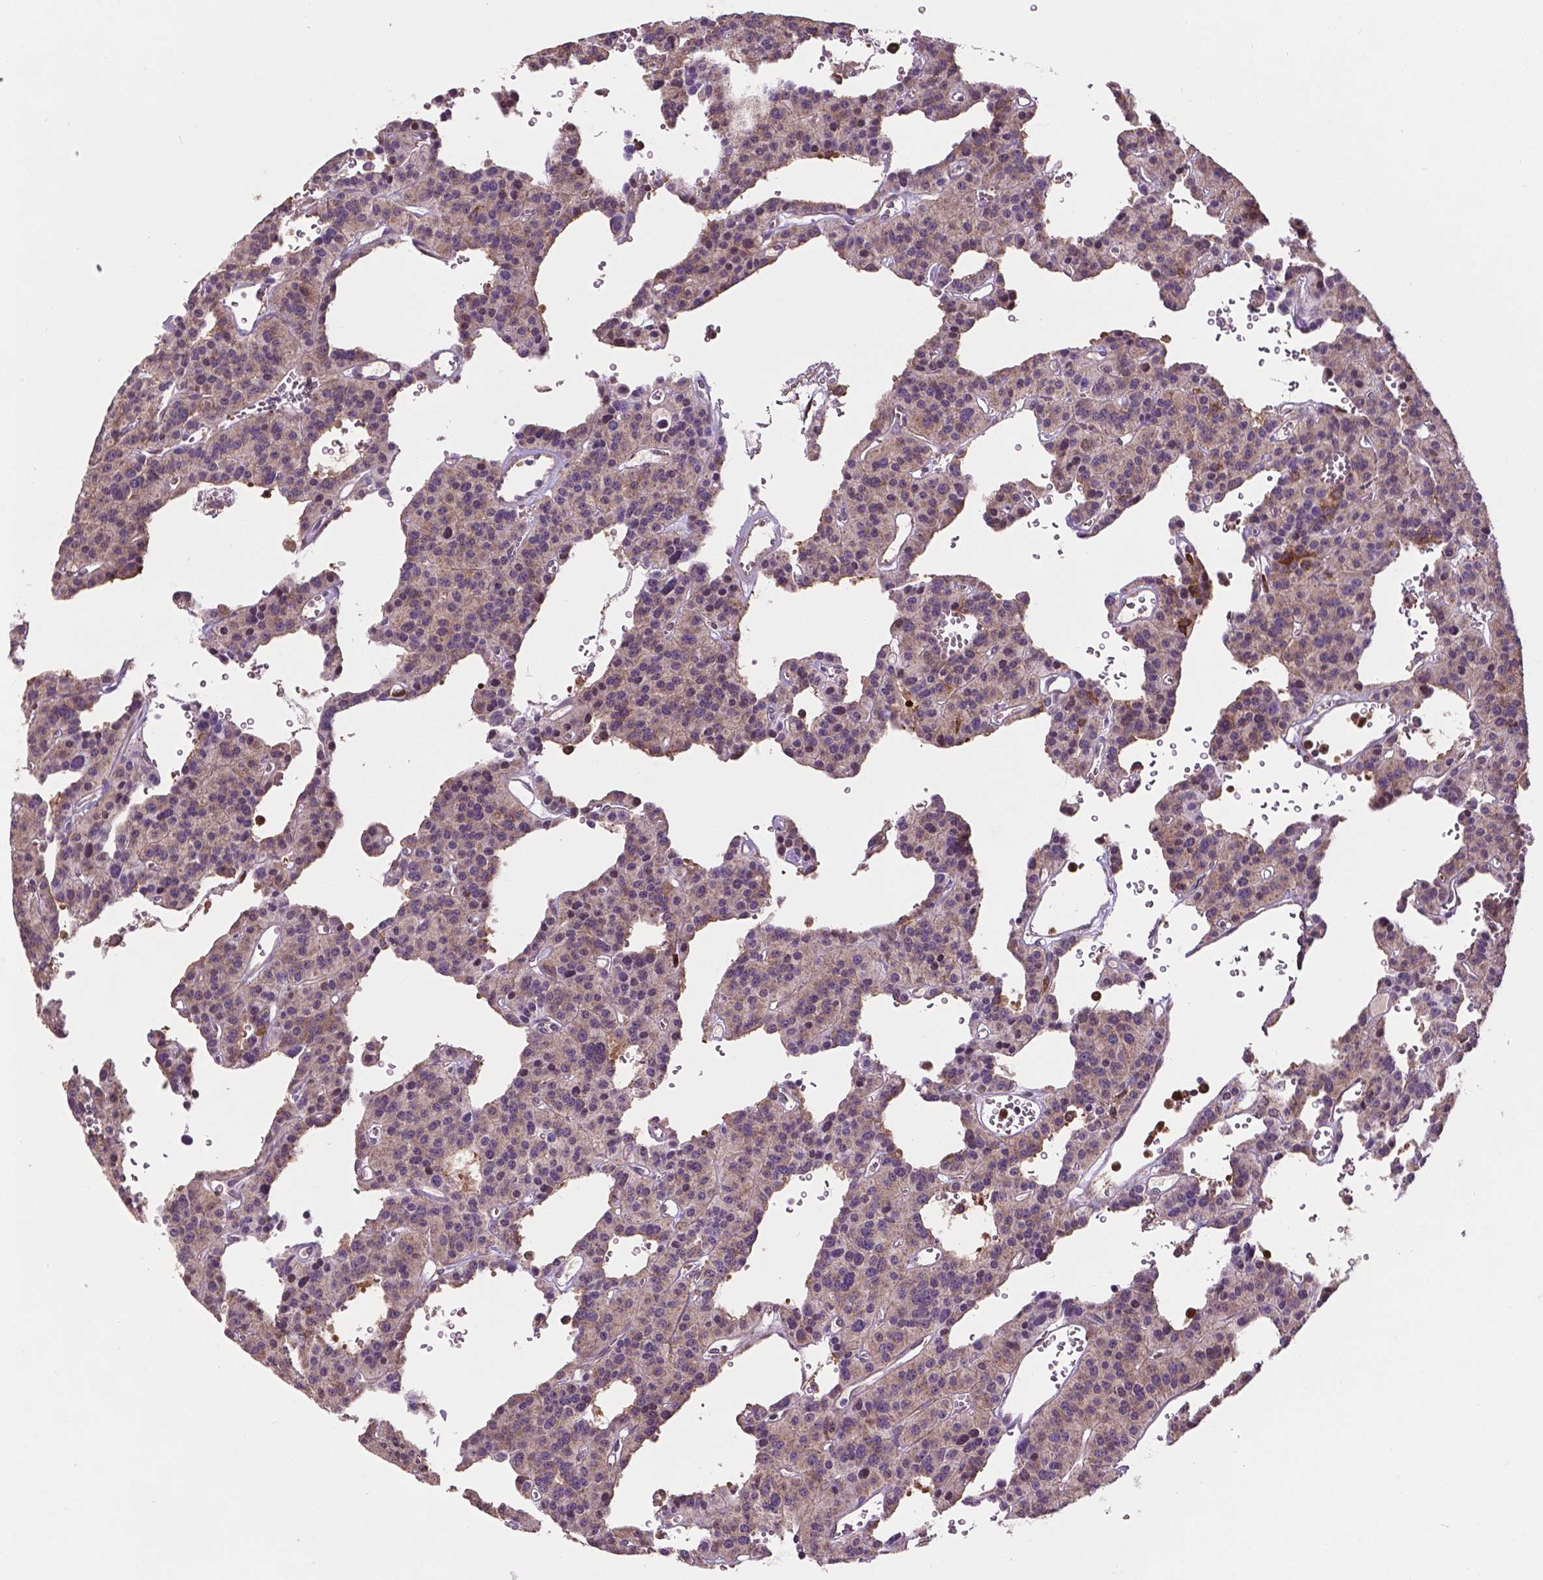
{"staining": {"intensity": "moderate", "quantity": "<25%", "location": "cytoplasmic/membranous"}, "tissue": "carcinoid", "cell_type": "Tumor cells", "image_type": "cancer", "snomed": [{"axis": "morphology", "description": "Carcinoid, malignant, NOS"}, {"axis": "topography", "description": "Lung"}], "caption": "IHC photomicrograph of neoplastic tissue: human carcinoid stained using immunohistochemistry exhibits low levels of moderate protein expression localized specifically in the cytoplasmic/membranous of tumor cells, appearing as a cytoplasmic/membranous brown color.", "gene": "SMAD3", "patient": {"sex": "female", "age": 71}}